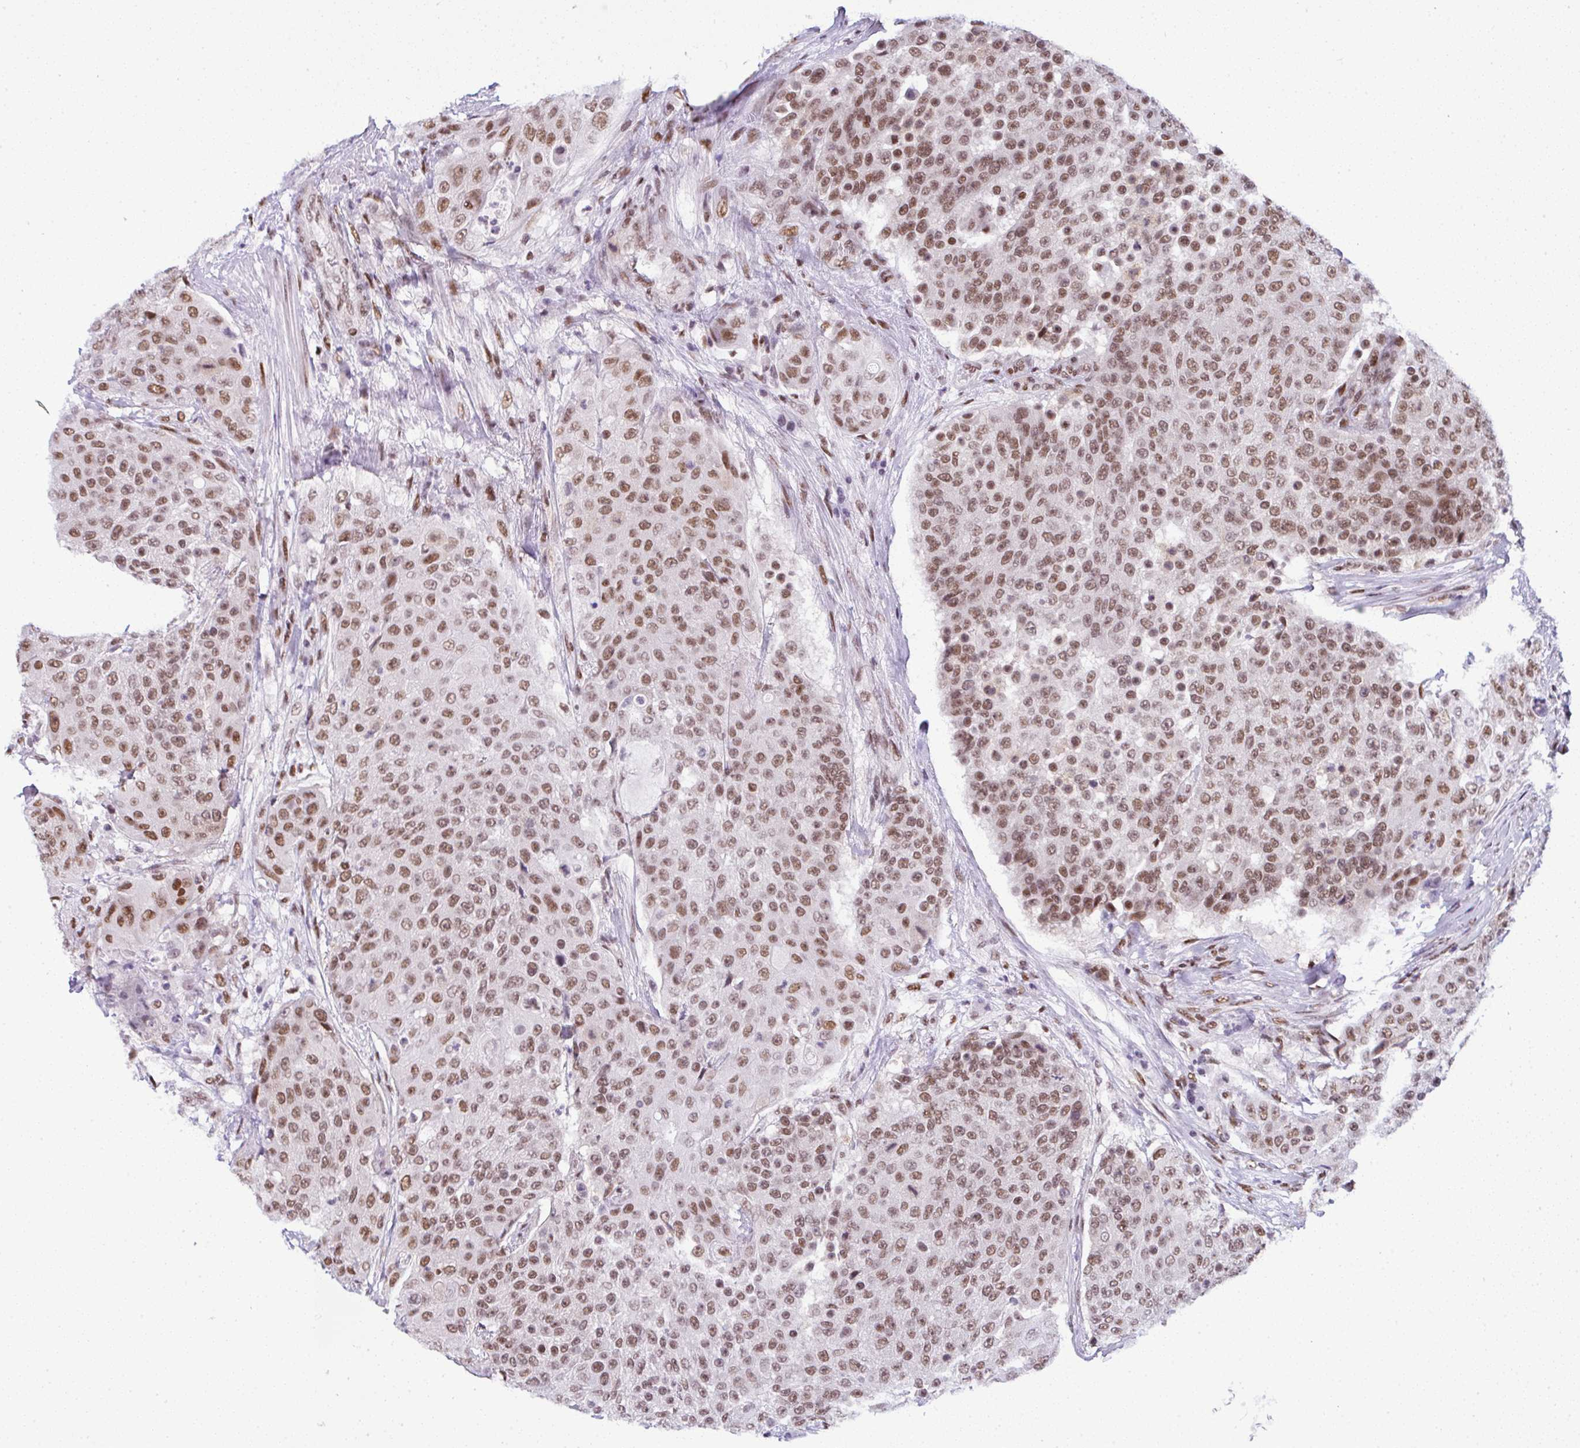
{"staining": {"intensity": "moderate", "quantity": ">75%", "location": "nuclear"}, "tissue": "urothelial cancer", "cell_type": "Tumor cells", "image_type": "cancer", "snomed": [{"axis": "morphology", "description": "Urothelial carcinoma, High grade"}, {"axis": "topography", "description": "Urinary bladder"}], "caption": "Immunohistochemistry of human urothelial carcinoma (high-grade) shows medium levels of moderate nuclear positivity in about >75% of tumor cells.", "gene": "DR1", "patient": {"sex": "female", "age": 63}}